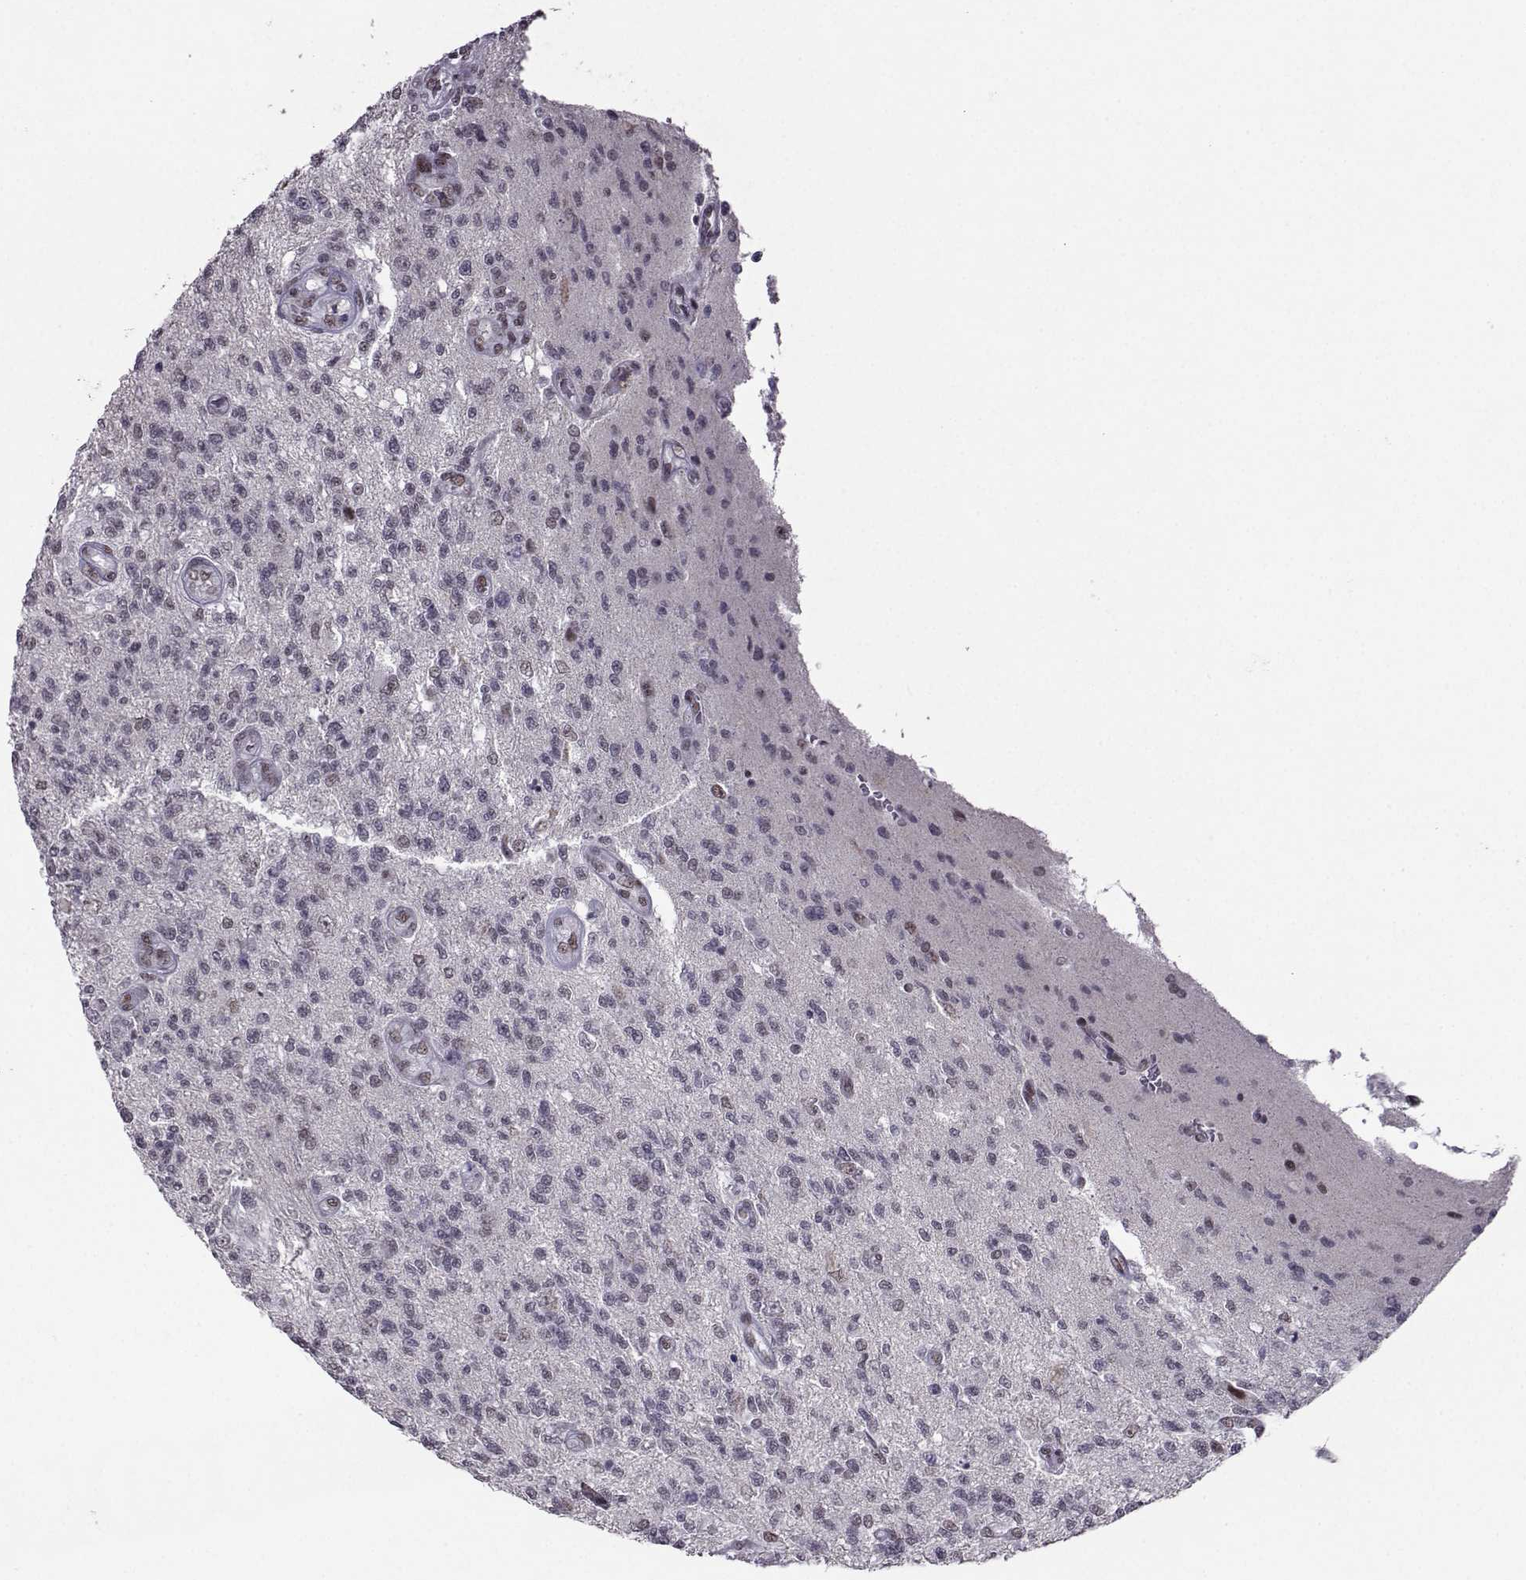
{"staining": {"intensity": "negative", "quantity": "none", "location": "none"}, "tissue": "glioma", "cell_type": "Tumor cells", "image_type": "cancer", "snomed": [{"axis": "morphology", "description": "Glioma, malignant, High grade"}, {"axis": "topography", "description": "Brain"}], "caption": "This is a micrograph of immunohistochemistry (IHC) staining of high-grade glioma (malignant), which shows no staining in tumor cells.", "gene": "LIN28A", "patient": {"sex": "male", "age": 56}}